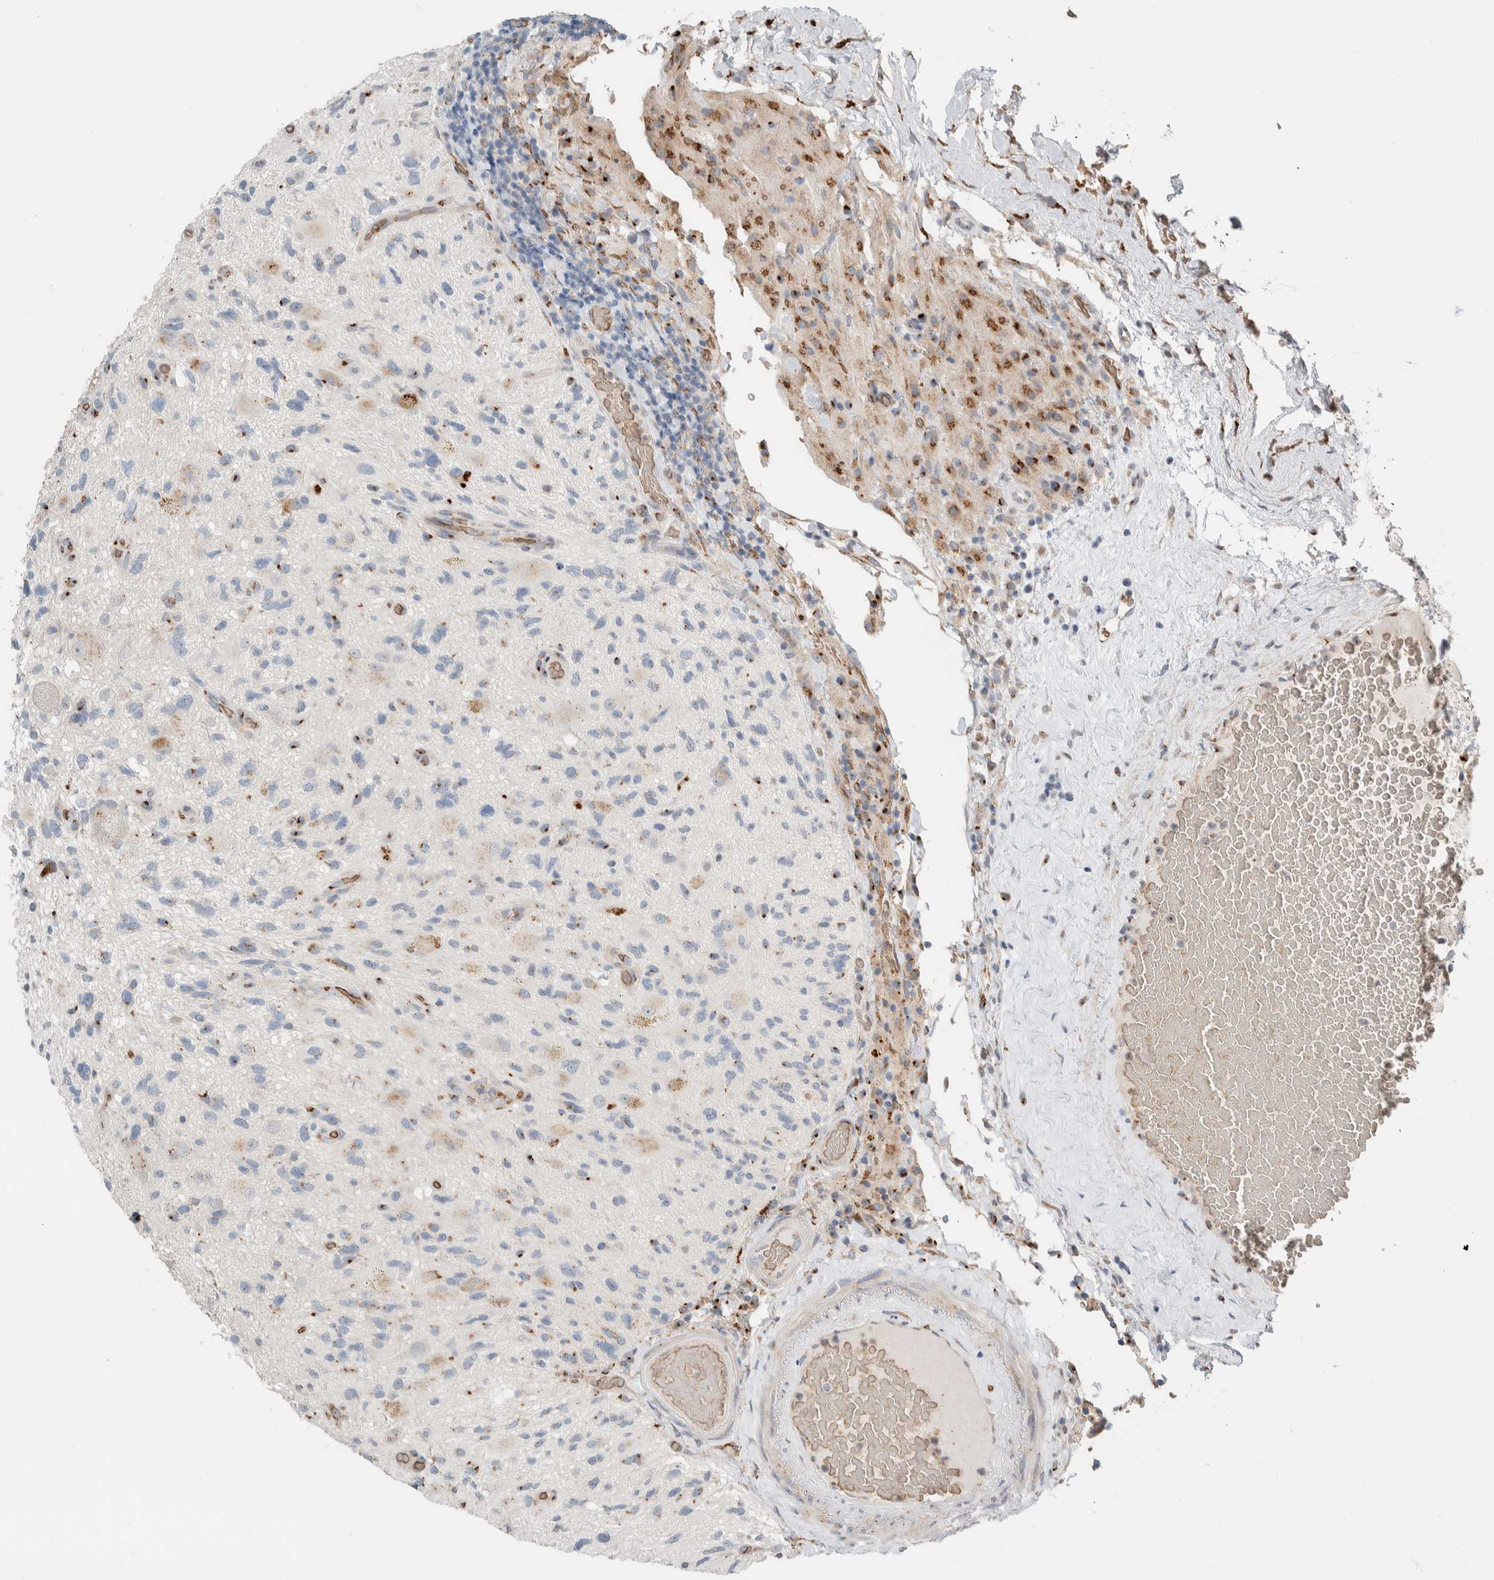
{"staining": {"intensity": "negative", "quantity": "none", "location": "none"}, "tissue": "glioma", "cell_type": "Tumor cells", "image_type": "cancer", "snomed": [{"axis": "morphology", "description": "Glioma, malignant, High grade"}, {"axis": "topography", "description": "Brain"}], "caption": "IHC image of neoplastic tissue: human malignant high-grade glioma stained with DAB (3,3'-diaminobenzidine) shows no significant protein expression in tumor cells.", "gene": "SLC38A10", "patient": {"sex": "male", "age": 33}}